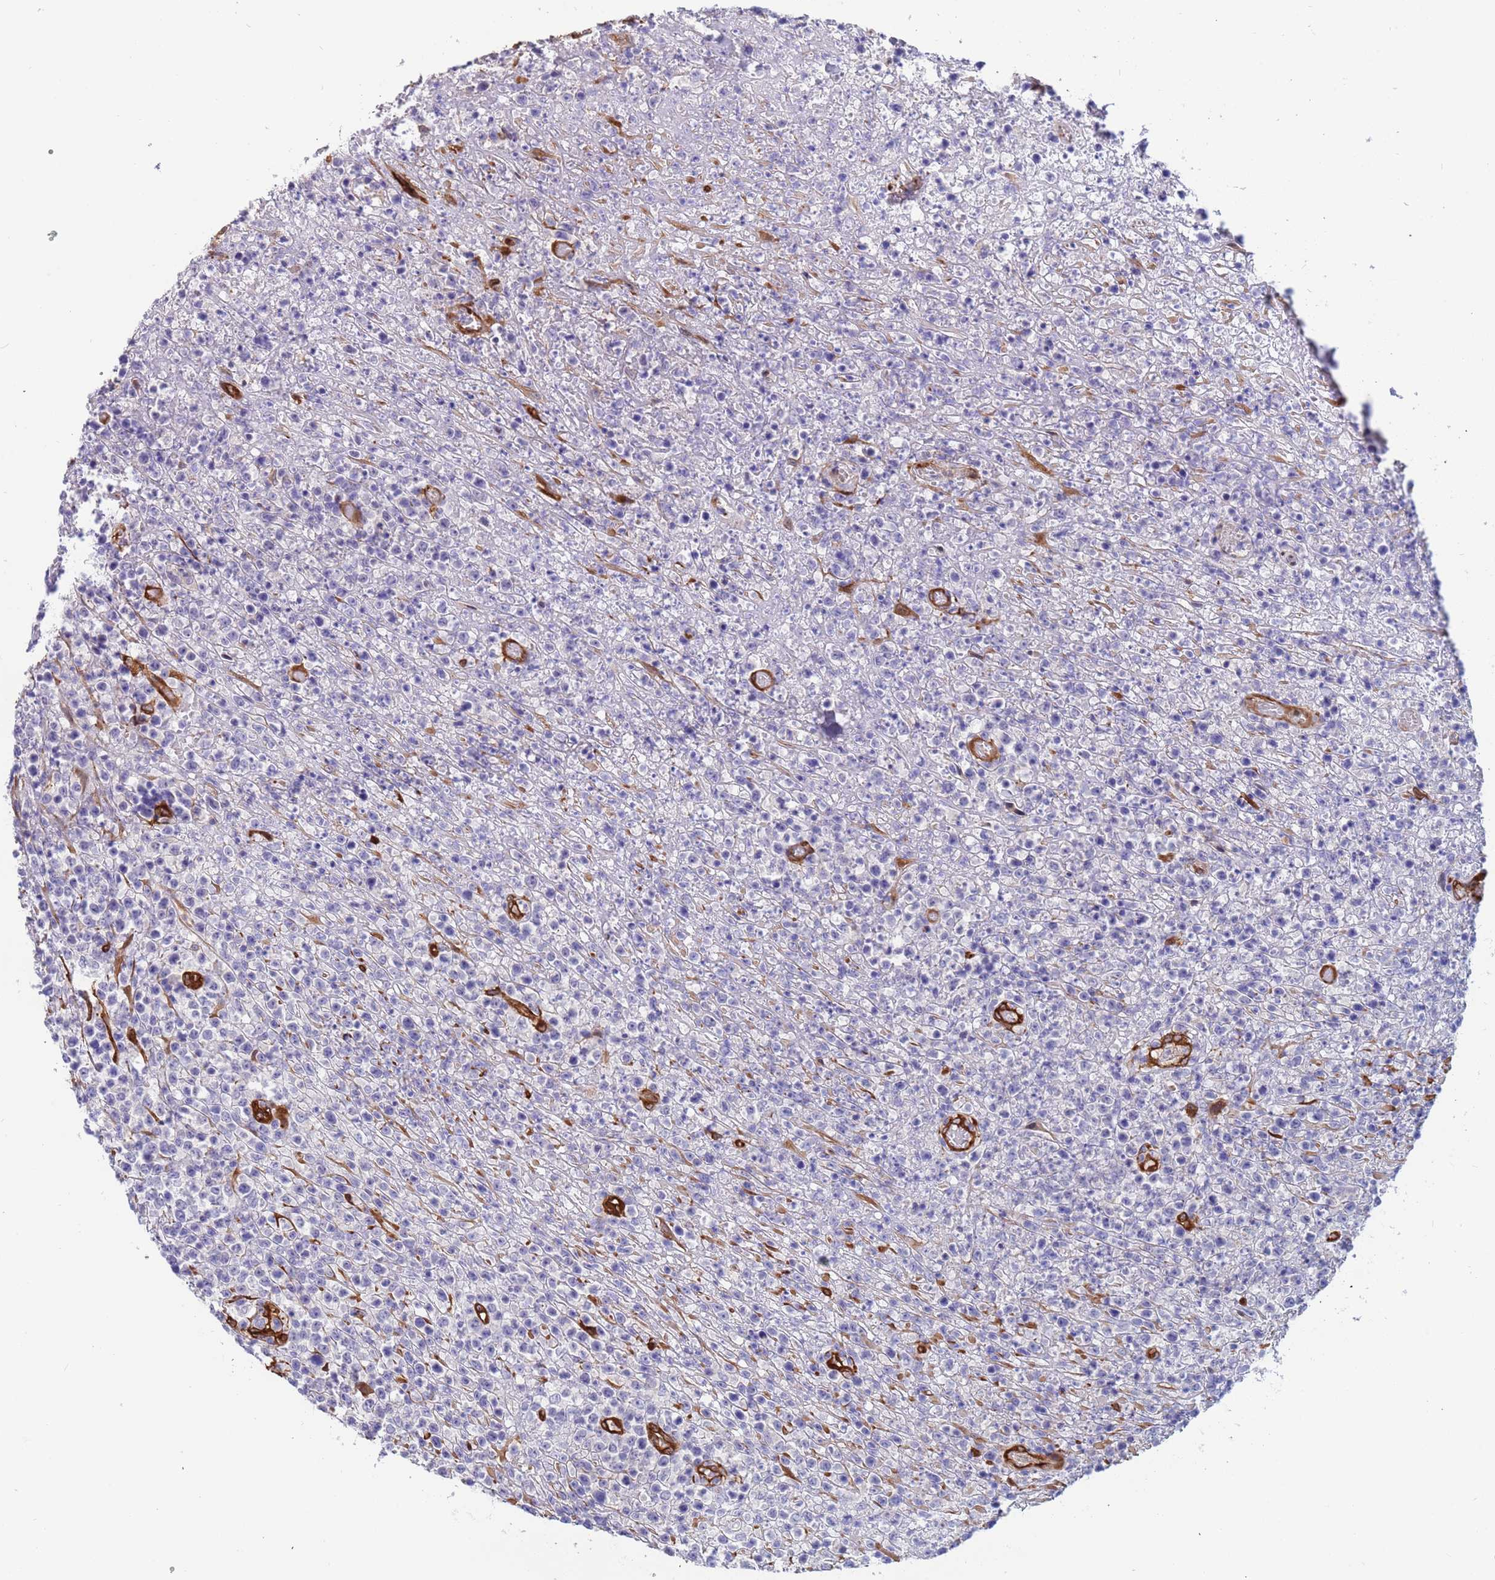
{"staining": {"intensity": "negative", "quantity": "none", "location": "none"}, "tissue": "lymphoma", "cell_type": "Tumor cells", "image_type": "cancer", "snomed": [{"axis": "morphology", "description": "Malignant lymphoma, non-Hodgkin's type, High grade"}, {"axis": "topography", "description": "Colon"}], "caption": "Immunohistochemical staining of malignant lymphoma, non-Hodgkin's type (high-grade) reveals no significant expression in tumor cells.", "gene": "EHD2", "patient": {"sex": "female", "age": 53}}